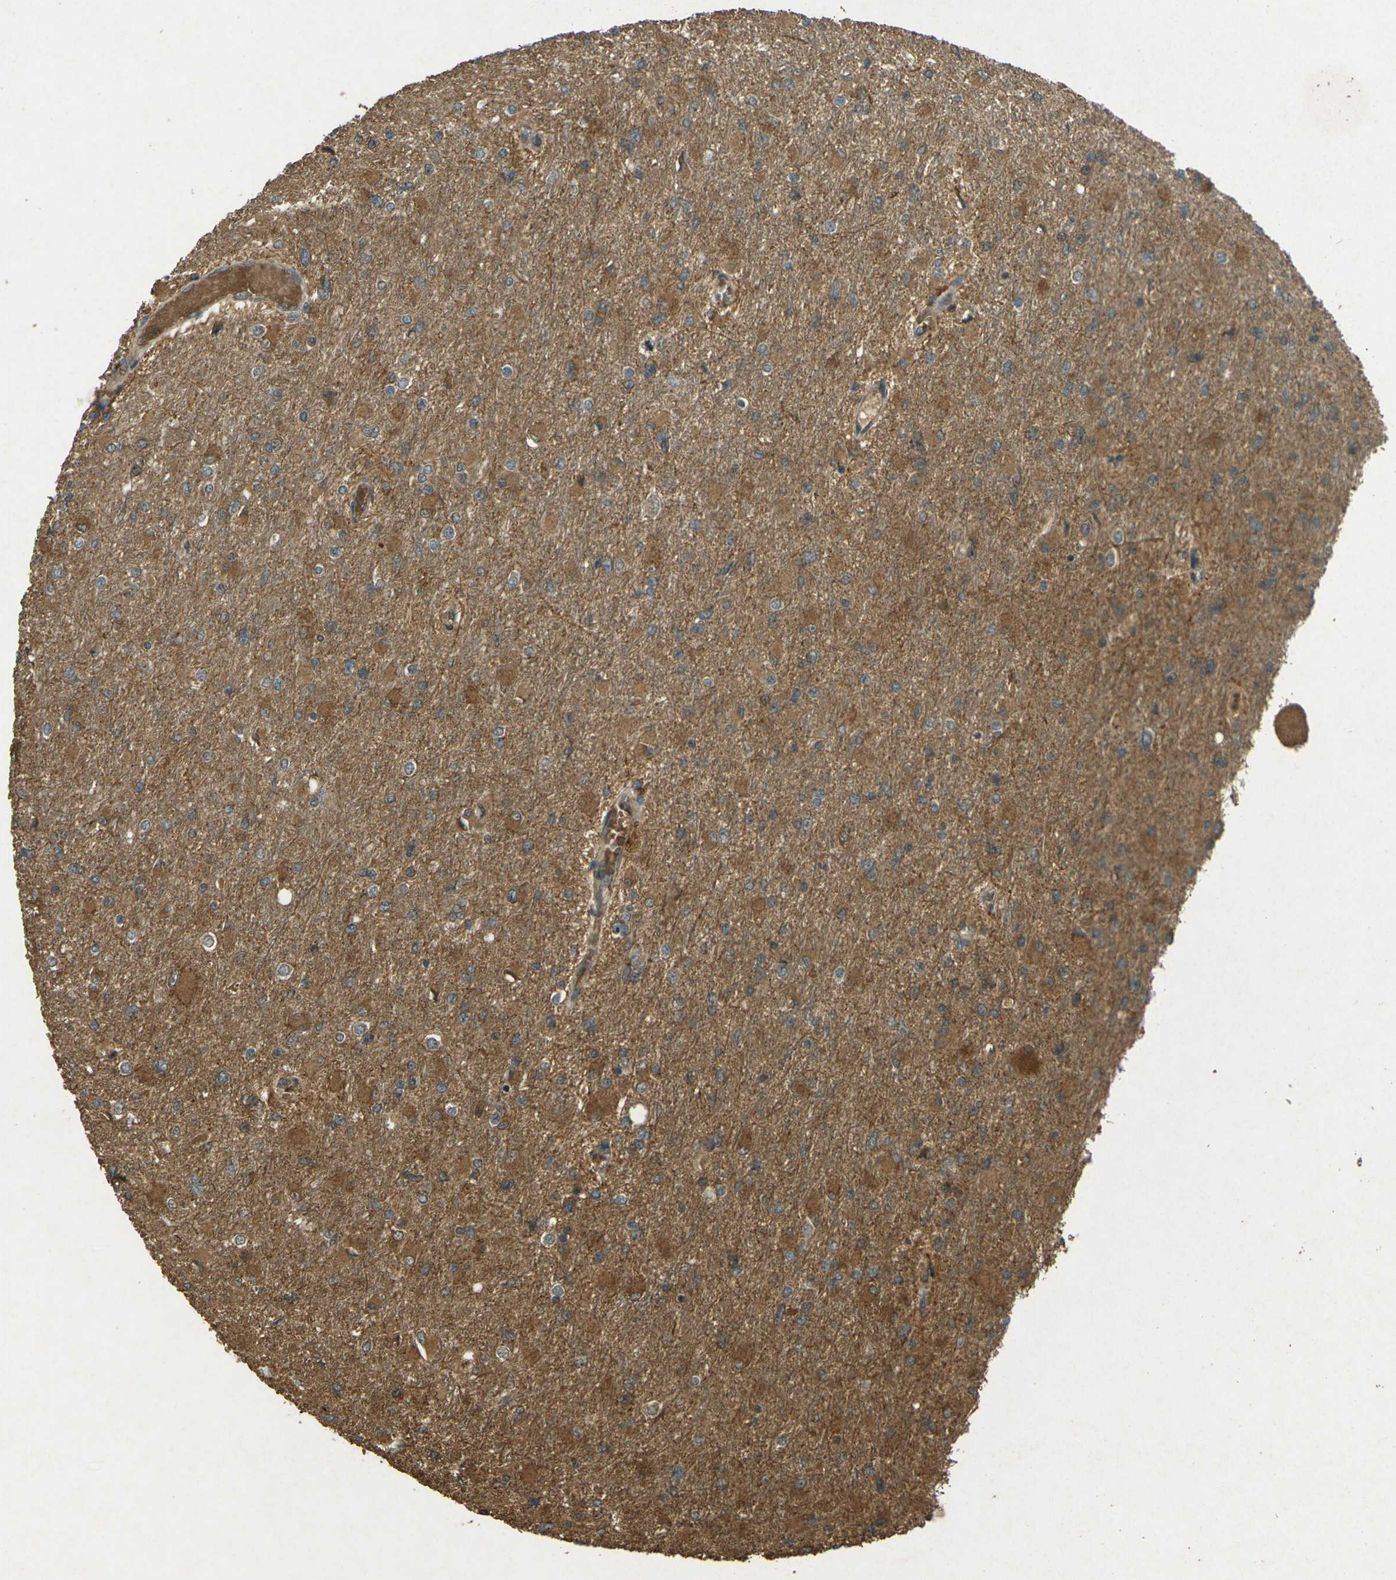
{"staining": {"intensity": "moderate", "quantity": "25%-75%", "location": "cytoplasmic/membranous"}, "tissue": "glioma", "cell_type": "Tumor cells", "image_type": "cancer", "snomed": [{"axis": "morphology", "description": "Glioma, malignant, High grade"}, {"axis": "topography", "description": "Cerebral cortex"}], "caption": "A high-resolution image shows immunohistochemistry staining of glioma, which demonstrates moderate cytoplasmic/membranous staining in approximately 25%-75% of tumor cells.", "gene": "TAP1", "patient": {"sex": "female", "age": 36}}